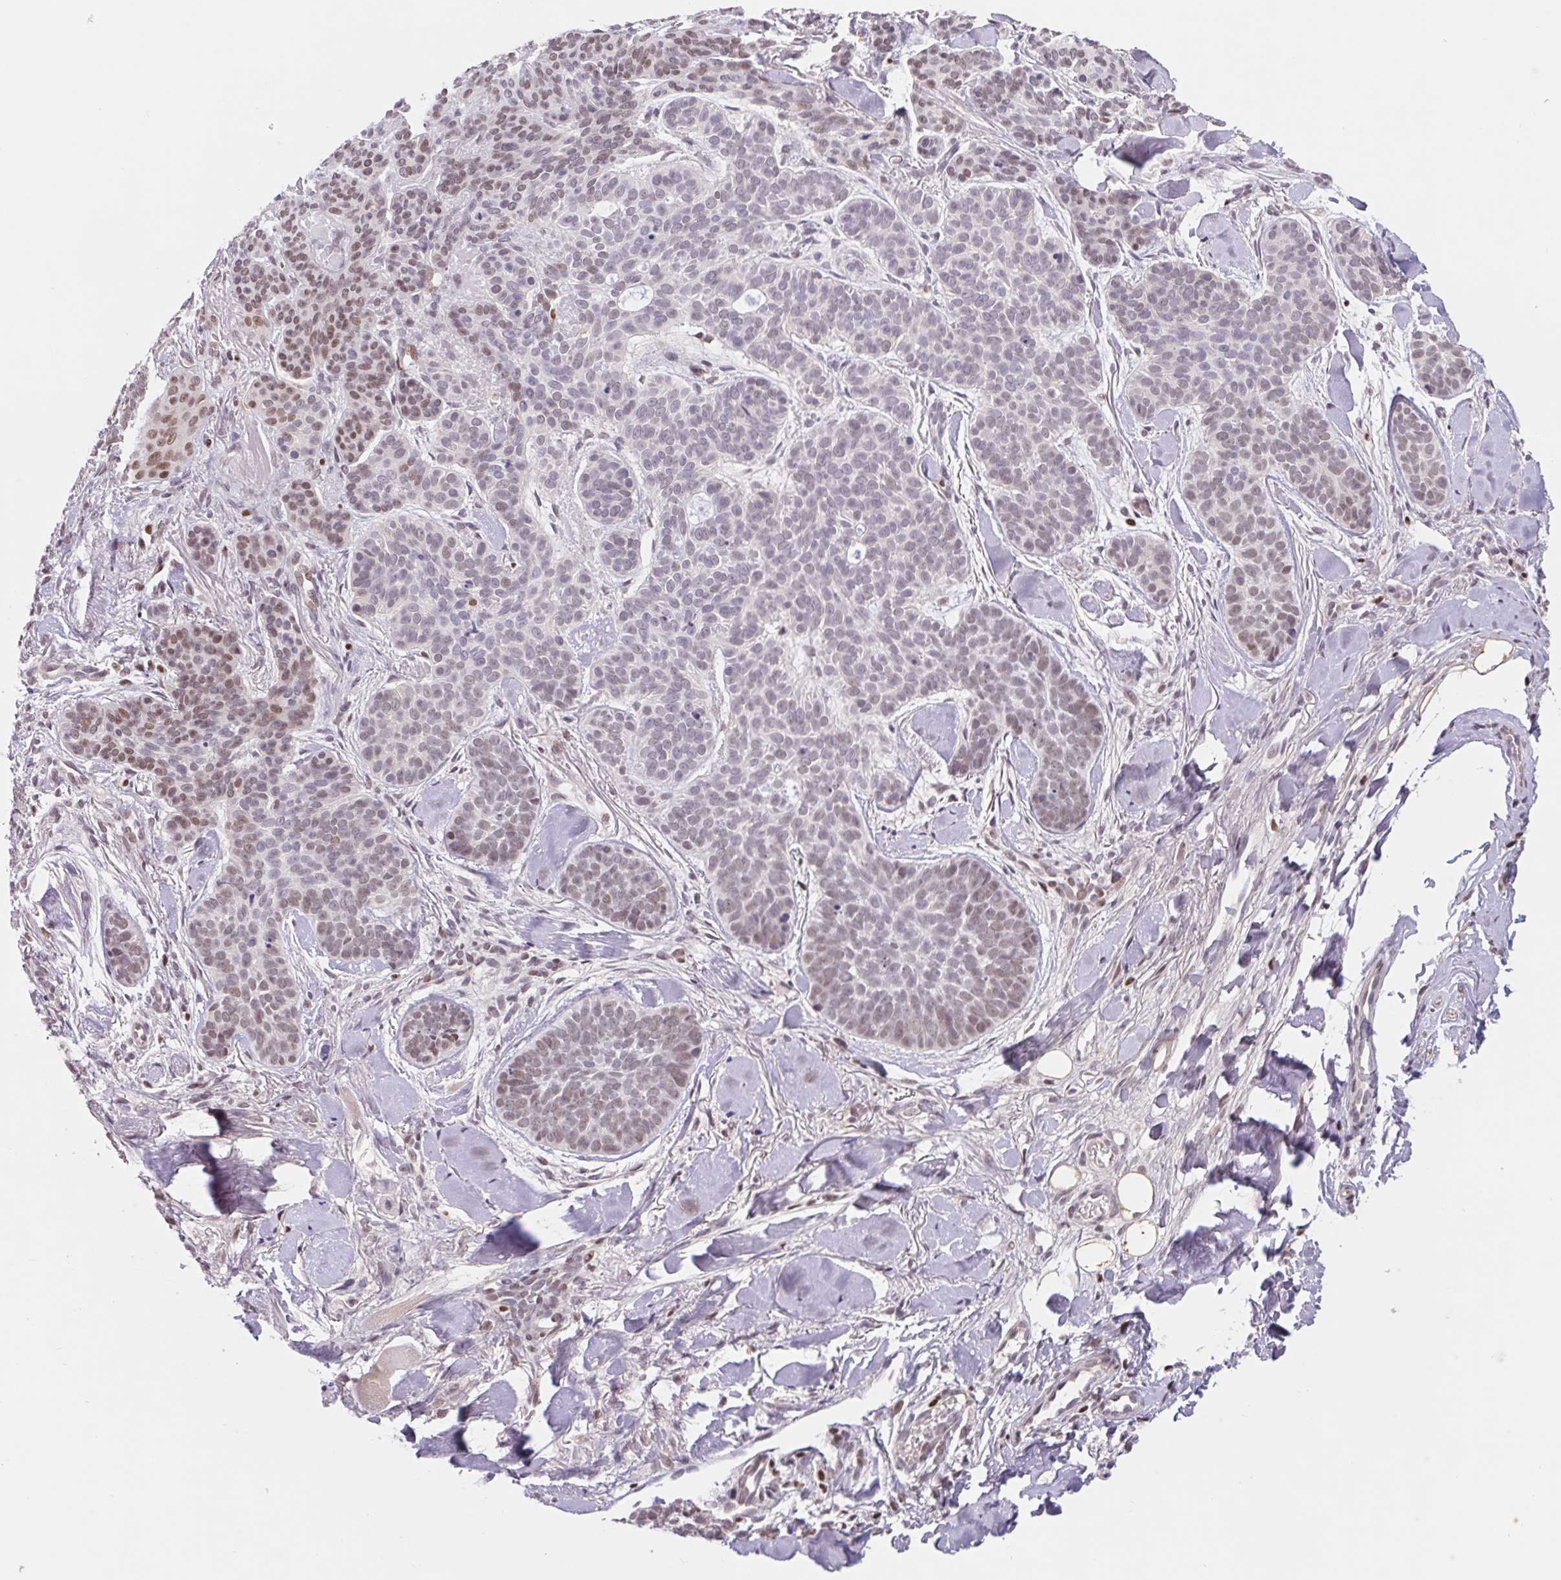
{"staining": {"intensity": "weak", "quantity": ">75%", "location": "nuclear"}, "tissue": "skin cancer", "cell_type": "Tumor cells", "image_type": "cancer", "snomed": [{"axis": "morphology", "description": "Basal cell carcinoma"}, {"axis": "topography", "description": "Skin"}, {"axis": "topography", "description": "Skin of nose"}], "caption": "The image displays a brown stain indicating the presence of a protein in the nuclear of tumor cells in basal cell carcinoma (skin).", "gene": "TRERF1", "patient": {"sex": "female", "age": 81}}